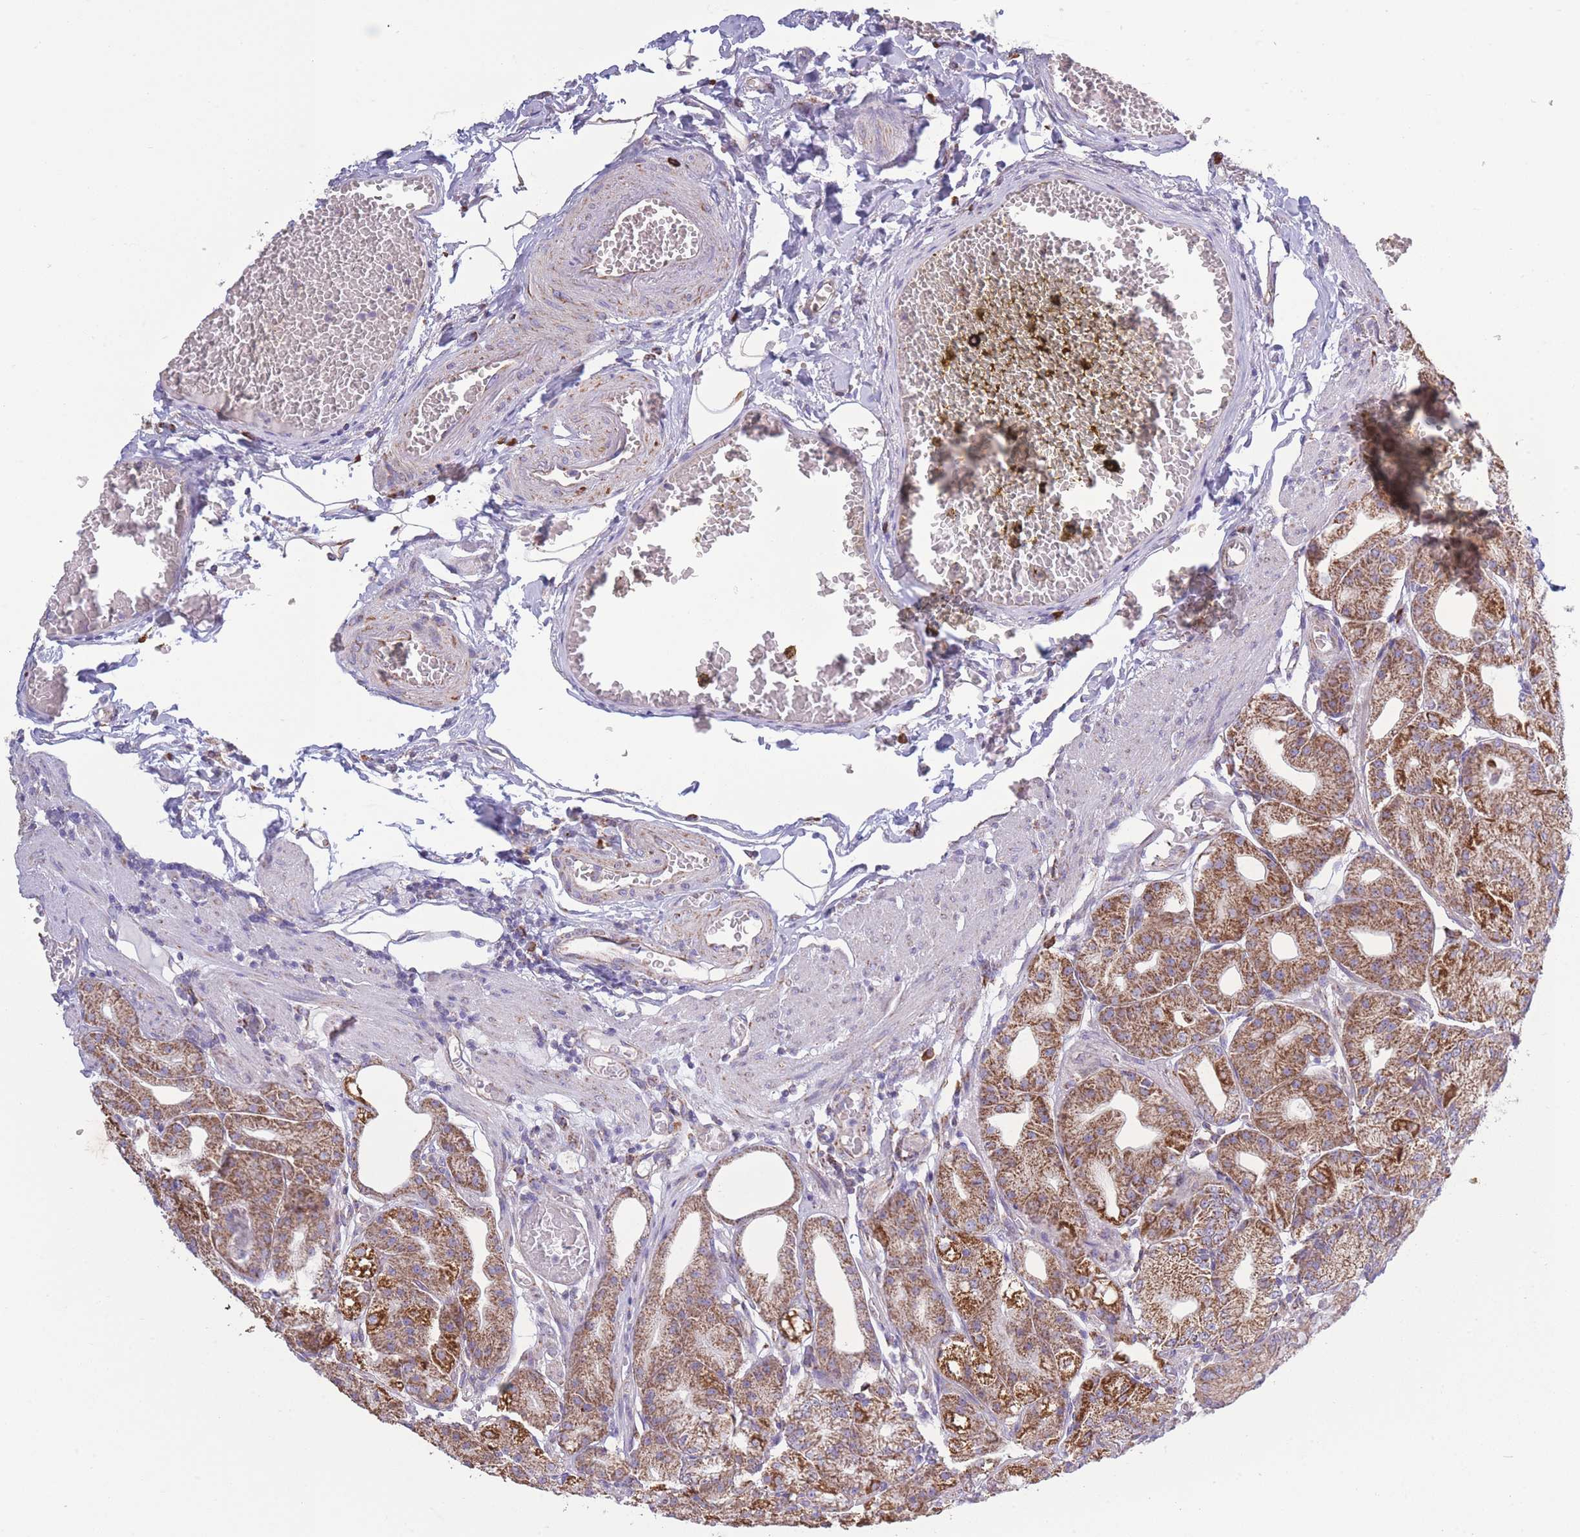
{"staining": {"intensity": "strong", "quantity": "25%-75%", "location": "cytoplasmic/membranous"}, "tissue": "stomach", "cell_type": "Glandular cells", "image_type": "normal", "snomed": [{"axis": "morphology", "description": "Normal tissue, NOS"}, {"axis": "topography", "description": "Stomach, upper"}, {"axis": "topography", "description": "Stomach, lower"}], "caption": "Stomach stained with immunohistochemistry exhibits strong cytoplasmic/membranous expression in approximately 25%-75% of glandular cells.", "gene": "PDHA1", "patient": {"sex": "male", "age": 71}}